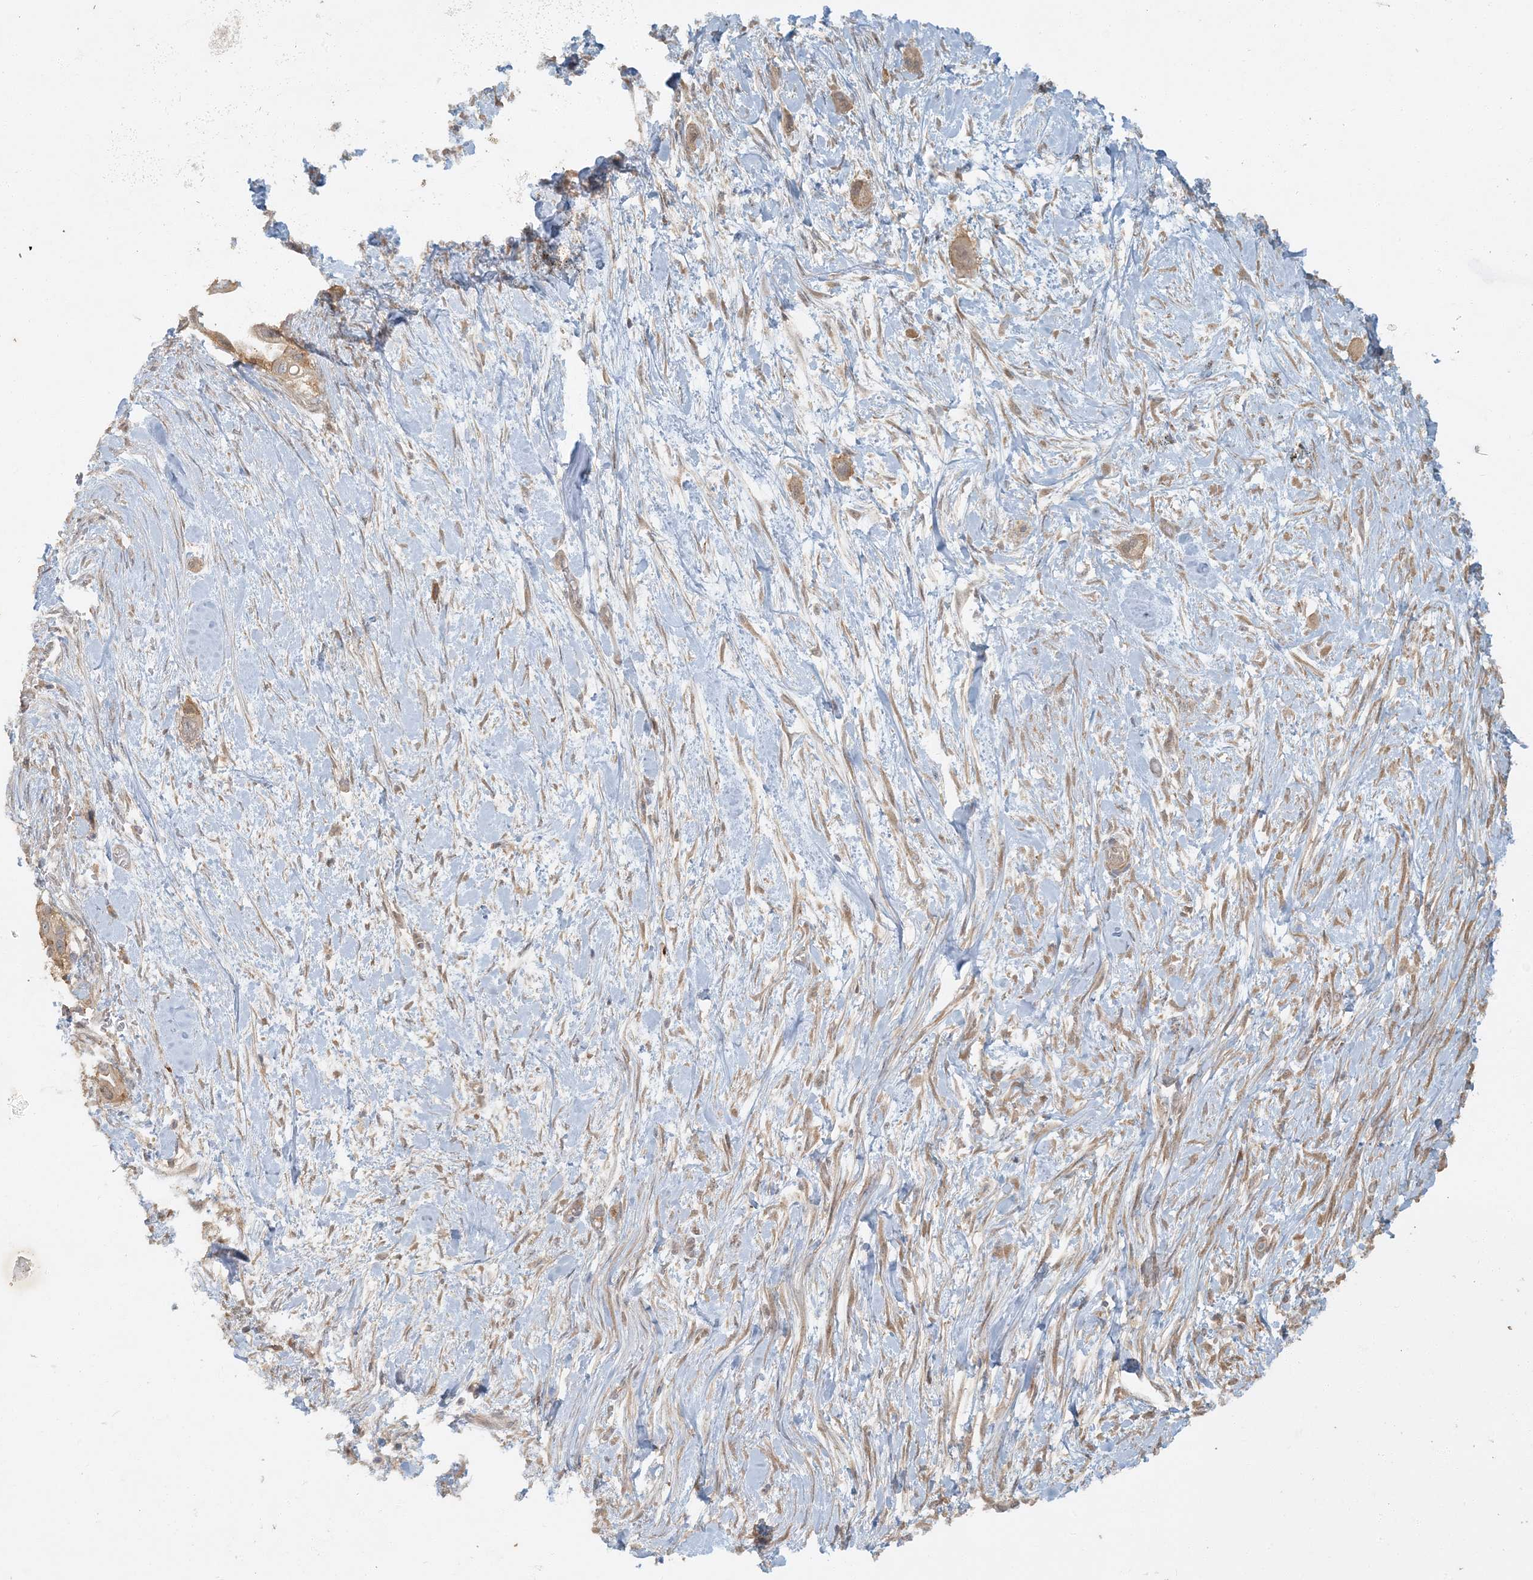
{"staining": {"intensity": "moderate", "quantity": ">75%", "location": "cytoplasmic/membranous"}, "tissue": "pancreatic cancer", "cell_type": "Tumor cells", "image_type": "cancer", "snomed": [{"axis": "morphology", "description": "Adenocarcinoma, NOS"}, {"axis": "topography", "description": "Pancreas"}], "caption": "Moderate cytoplasmic/membranous expression for a protein is seen in approximately >75% of tumor cells of adenocarcinoma (pancreatic) using IHC.", "gene": "AK9", "patient": {"sex": "male", "age": 68}}